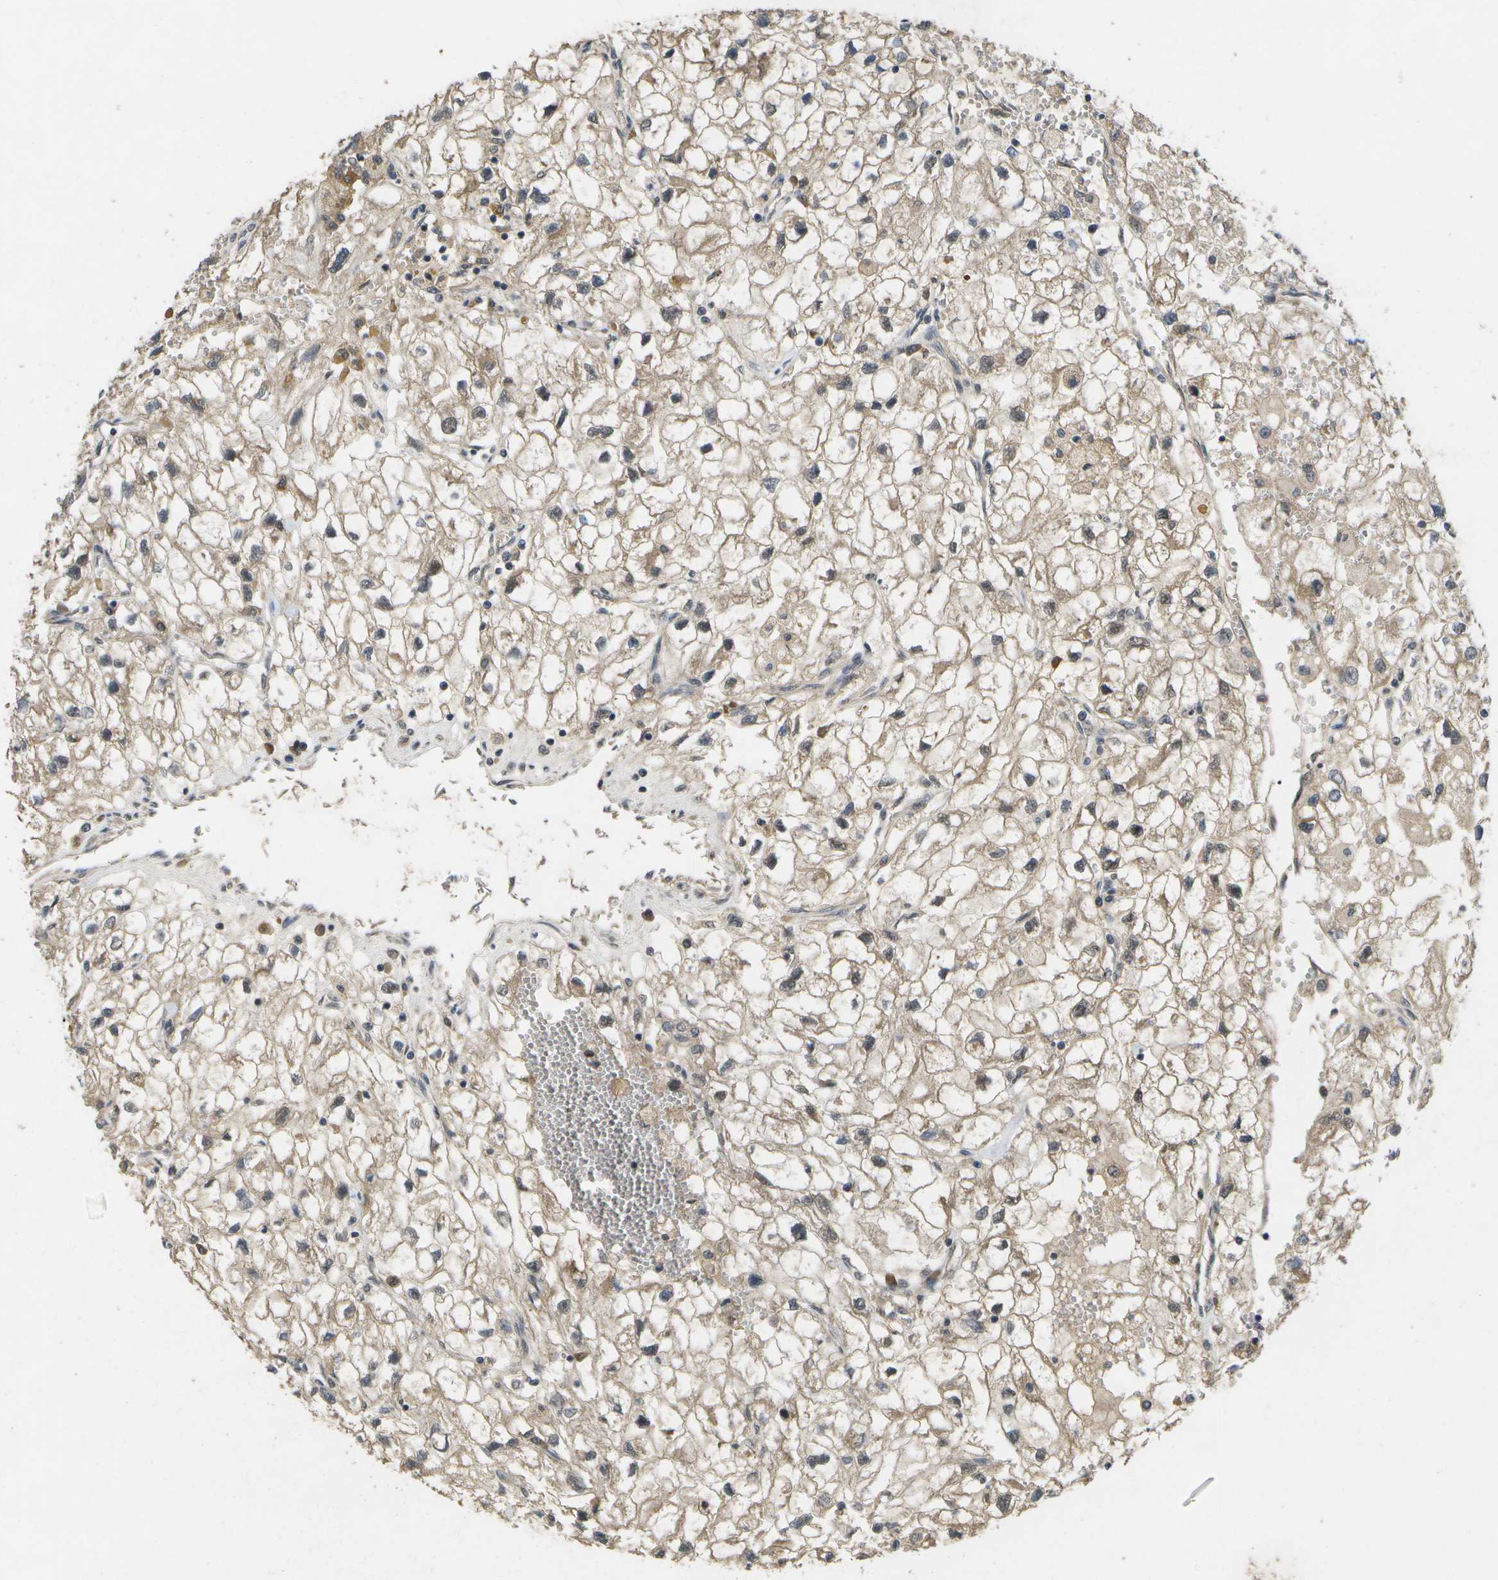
{"staining": {"intensity": "weak", "quantity": ">75%", "location": "cytoplasmic/membranous"}, "tissue": "renal cancer", "cell_type": "Tumor cells", "image_type": "cancer", "snomed": [{"axis": "morphology", "description": "Adenocarcinoma, NOS"}, {"axis": "topography", "description": "Kidney"}], "caption": "Tumor cells demonstrate low levels of weak cytoplasmic/membranous positivity in about >75% of cells in adenocarcinoma (renal).", "gene": "ALAS1", "patient": {"sex": "female", "age": 70}}